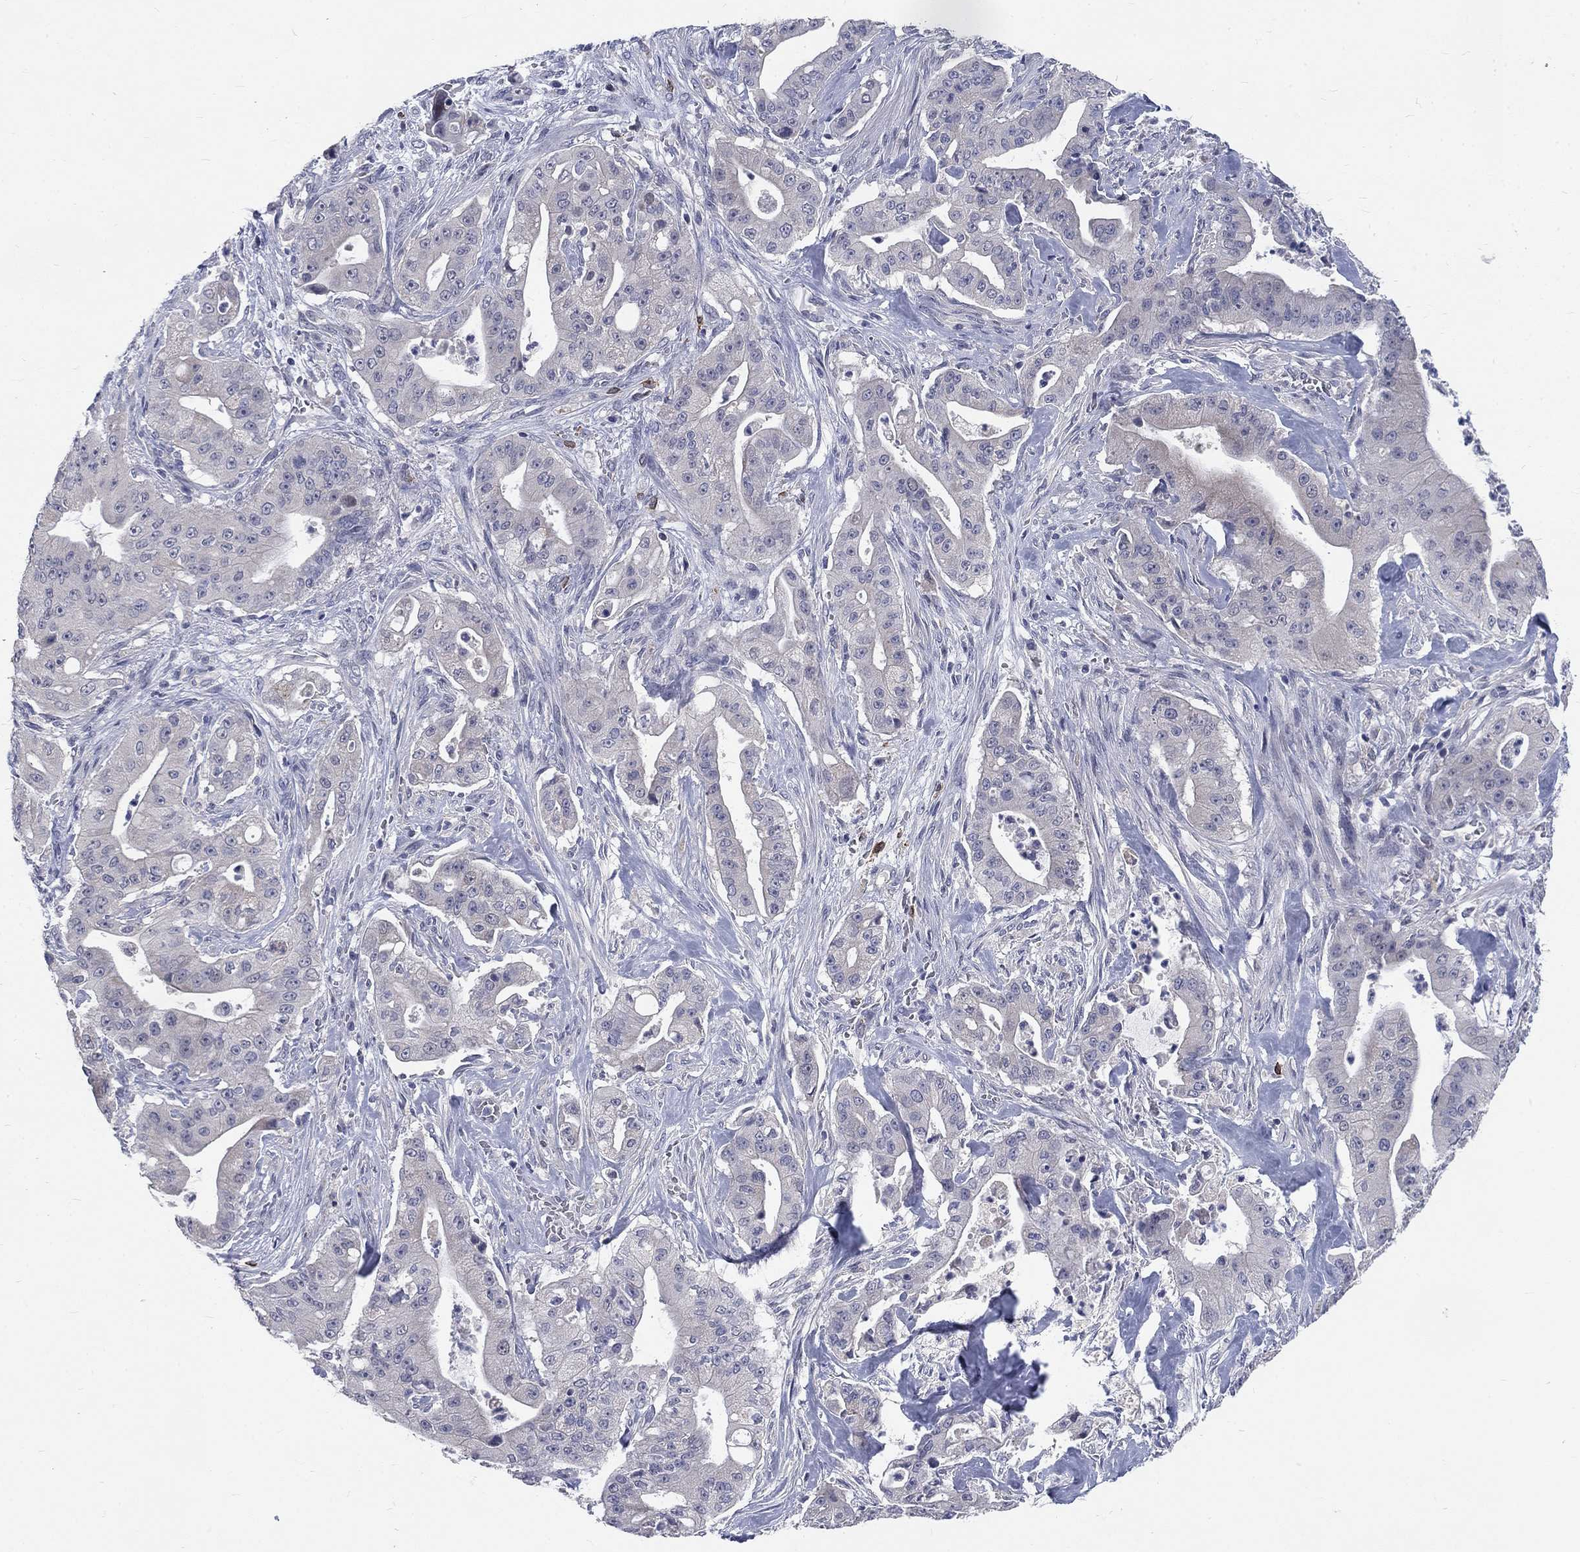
{"staining": {"intensity": "negative", "quantity": "none", "location": "none"}, "tissue": "pancreatic cancer", "cell_type": "Tumor cells", "image_type": "cancer", "snomed": [{"axis": "morphology", "description": "Normal tissue, NOS"}, {"axis": "morphology", "description": "Inflammation, NOS"}, {"axis": "morphology", "description": "Adenocarcinoma, NOS"}, {"axis": "topography", "description": "Pancreas"}], "caption": "The micrograph shows no significant positivity in tumor cells of adenocarcinoma (pancreatic).", "gene": "PHKA1", "patient": {"sex": "male", "age": 57}}